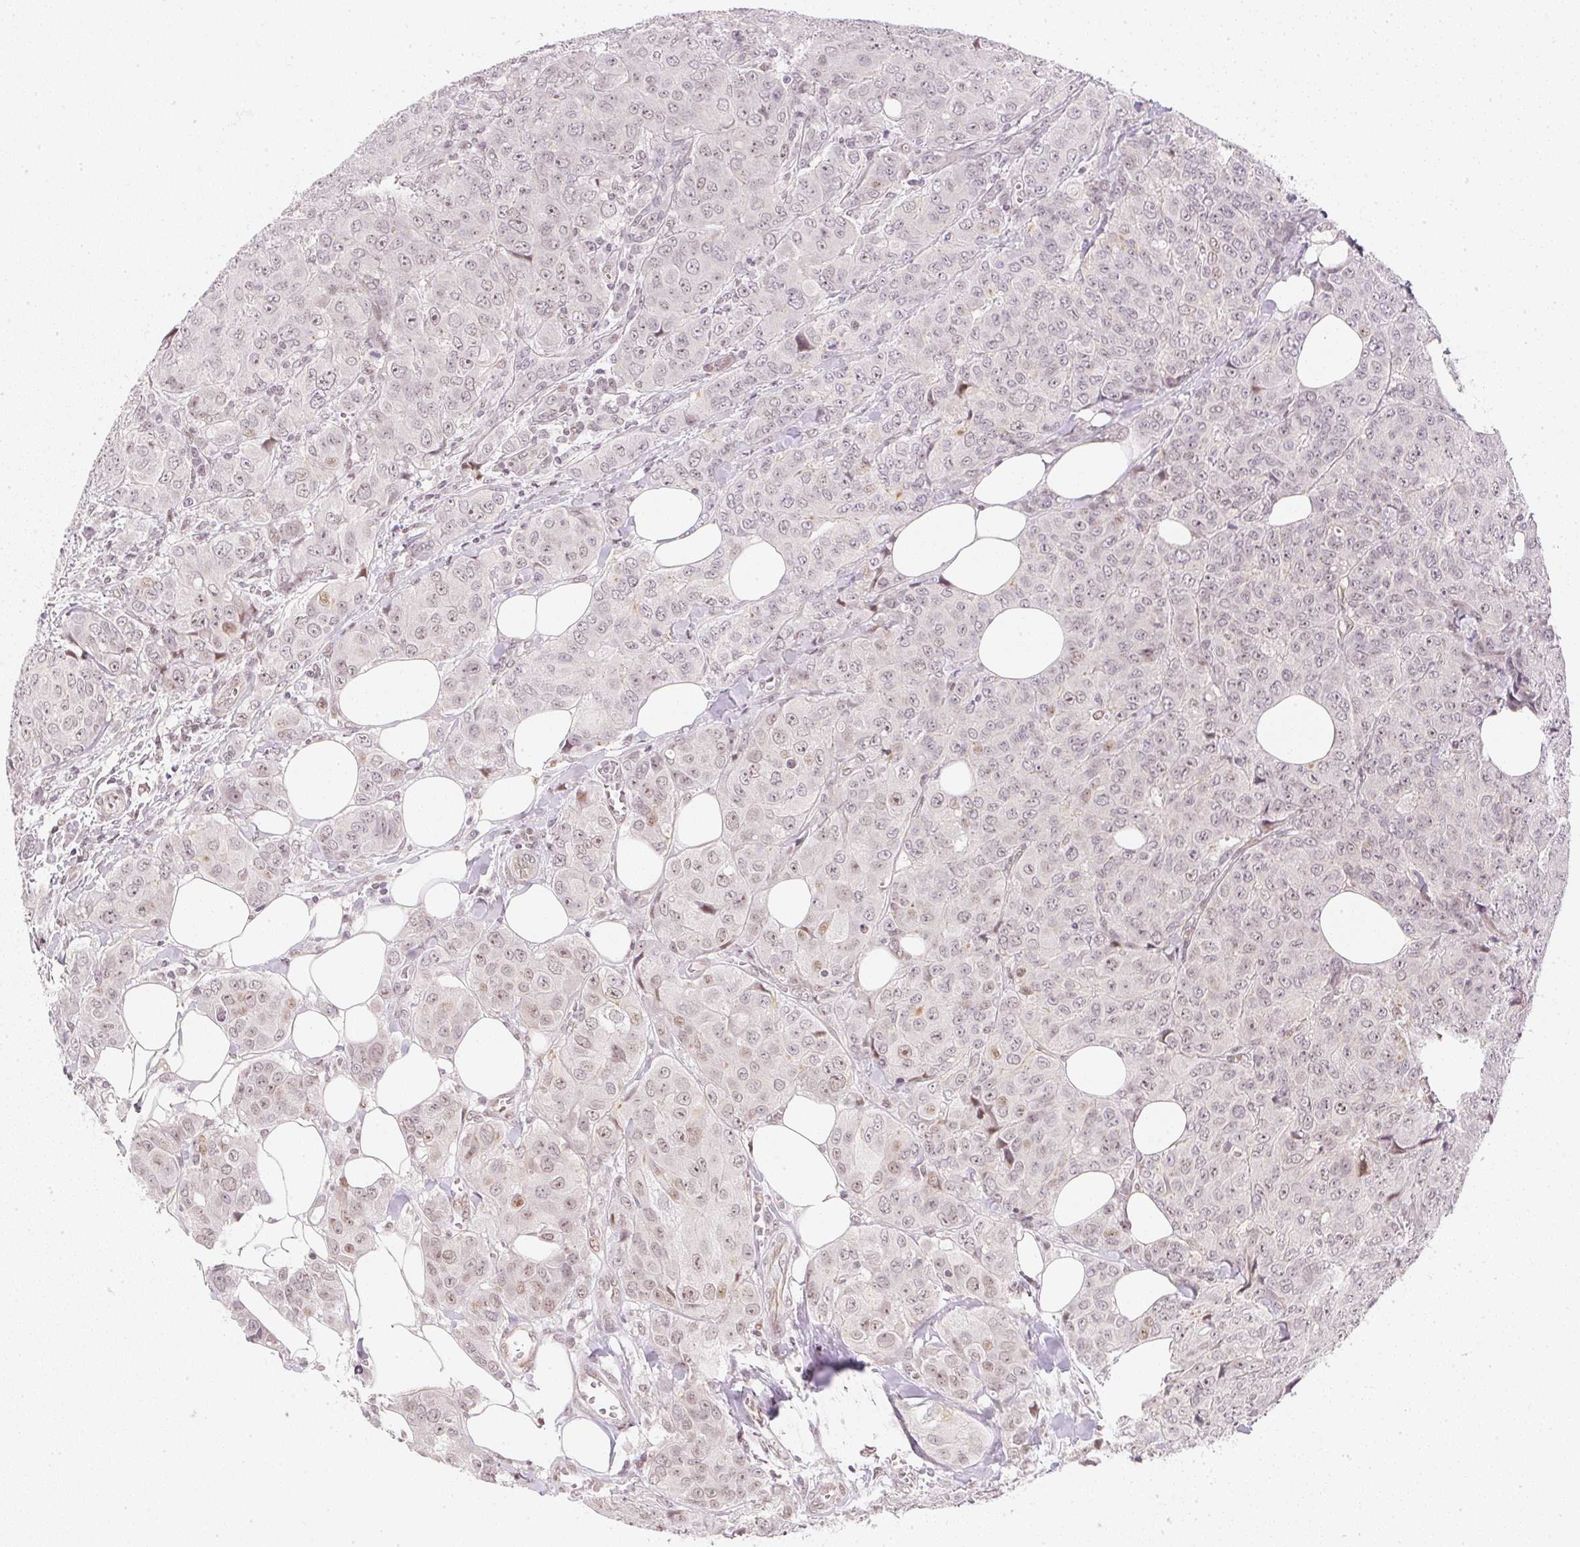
{"staining": {"intensity": "weak", "quantity": ">75%", "location": "nuclear"}, "tissue": "breast cancer", "cell_type": "Tumor cells", "image_type": "cancer", "snomed": [{"axis": "morphology", "description": "Duct carcinoma"}, {"axis": "topography", "description": "Breast"}], "caption": "Human intraductal carcinoma (breast) stained for a protein (brown) displays weak nuclear positive staining in about >75% of tumor cells.", "gene": "DPPA4", "patient": {"sex": "female", "age": 43}}